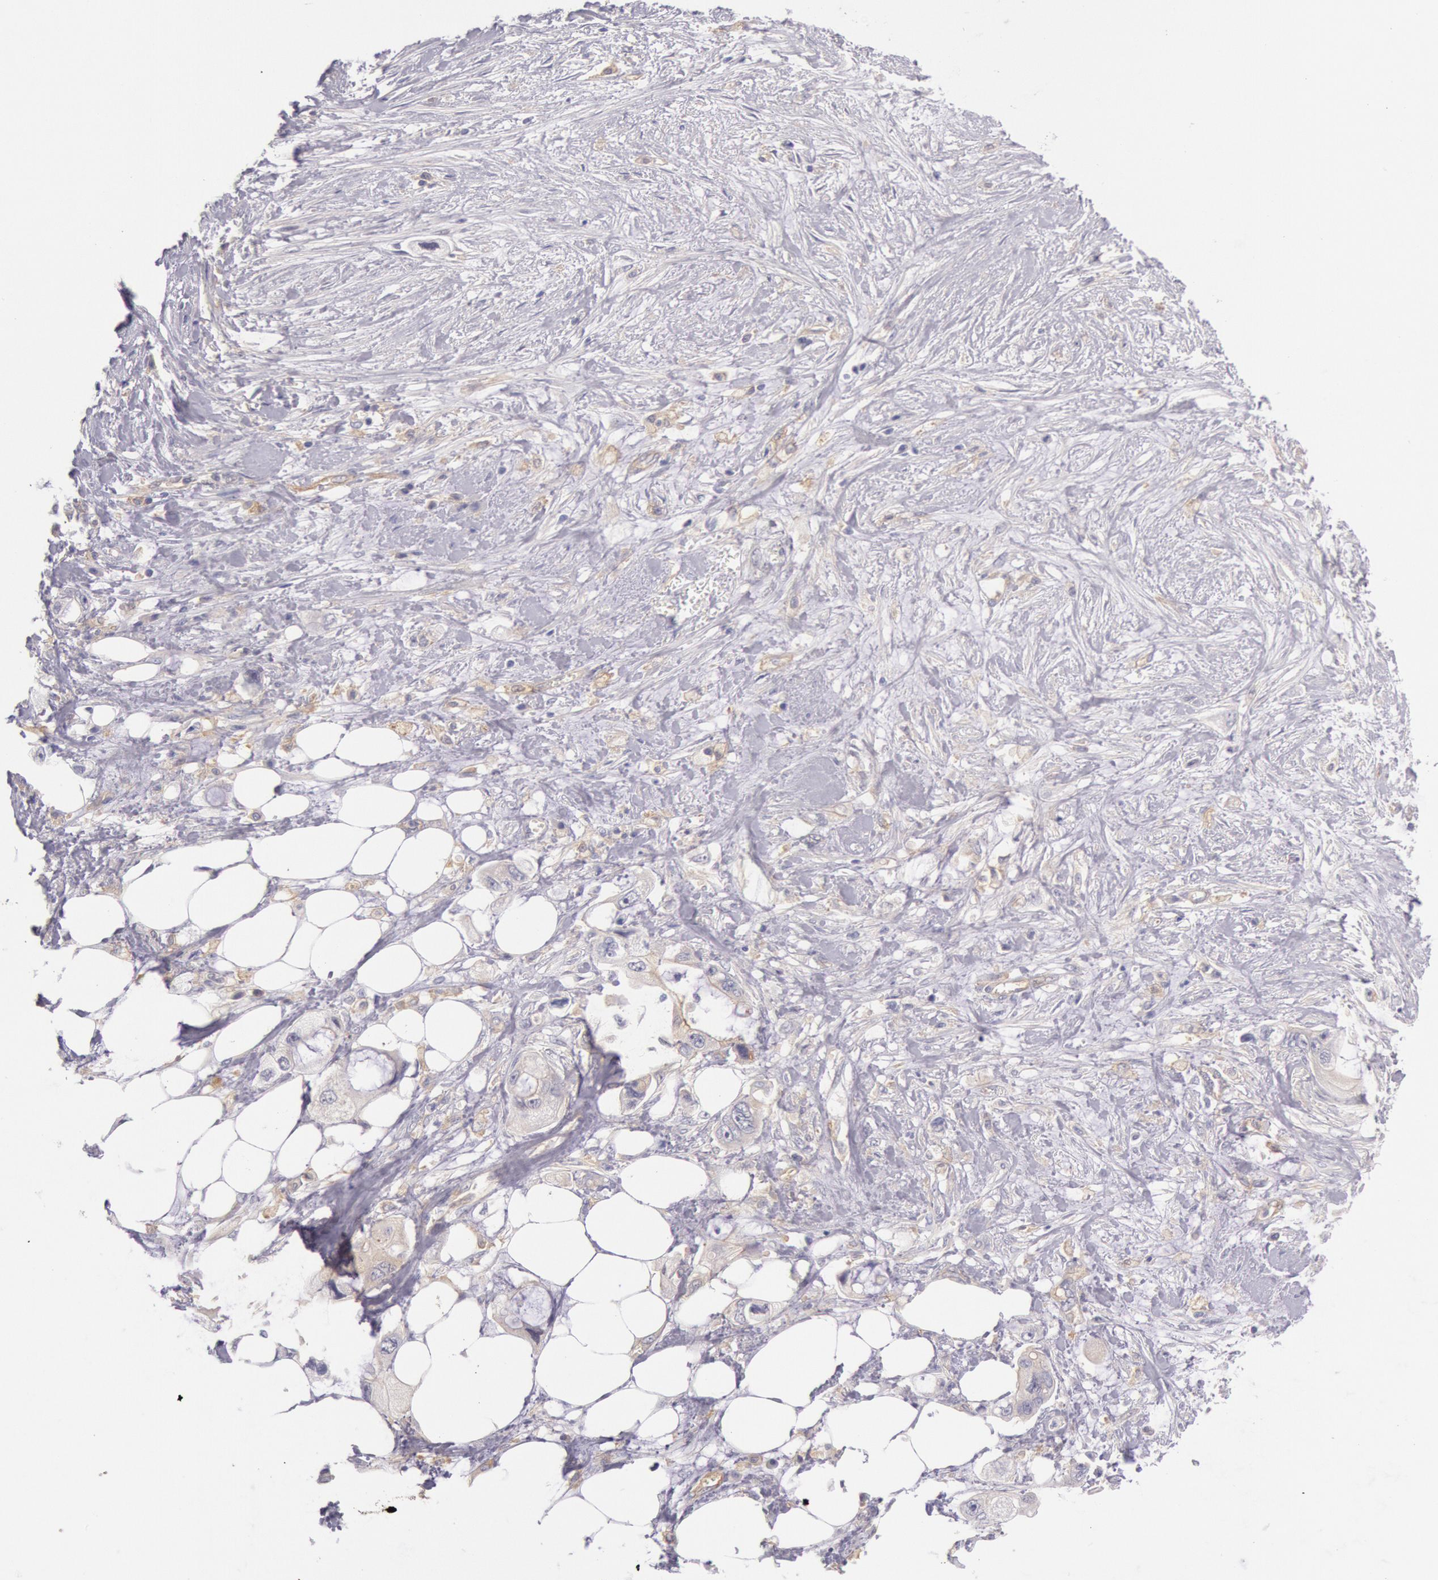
{"staining": {"intensity": "negative", "quantity": "none", "location": "none"}, "tissue": "pancreatic cancer", "cell_type": "Tumor cells", "image_type": "cancer", "snomed": [{"axis": "morphology", "description": "Adenocarcinoma, NOS"}, {"axis": "topography", "description": "Pancreas"}, {"axis": "topography", "description": "Stomach, upper"}], "caption": "Immunohistochemistry photomicrograph of neoplastic tissue: human pancreatic cancer (adenocarcinoma) stained with DAB (3,3'-diaminobenzidine) displays no significant protein expression in tumor cells.", "gene": "MYO5A", "patient": {"sex": "male", "age": 77}}